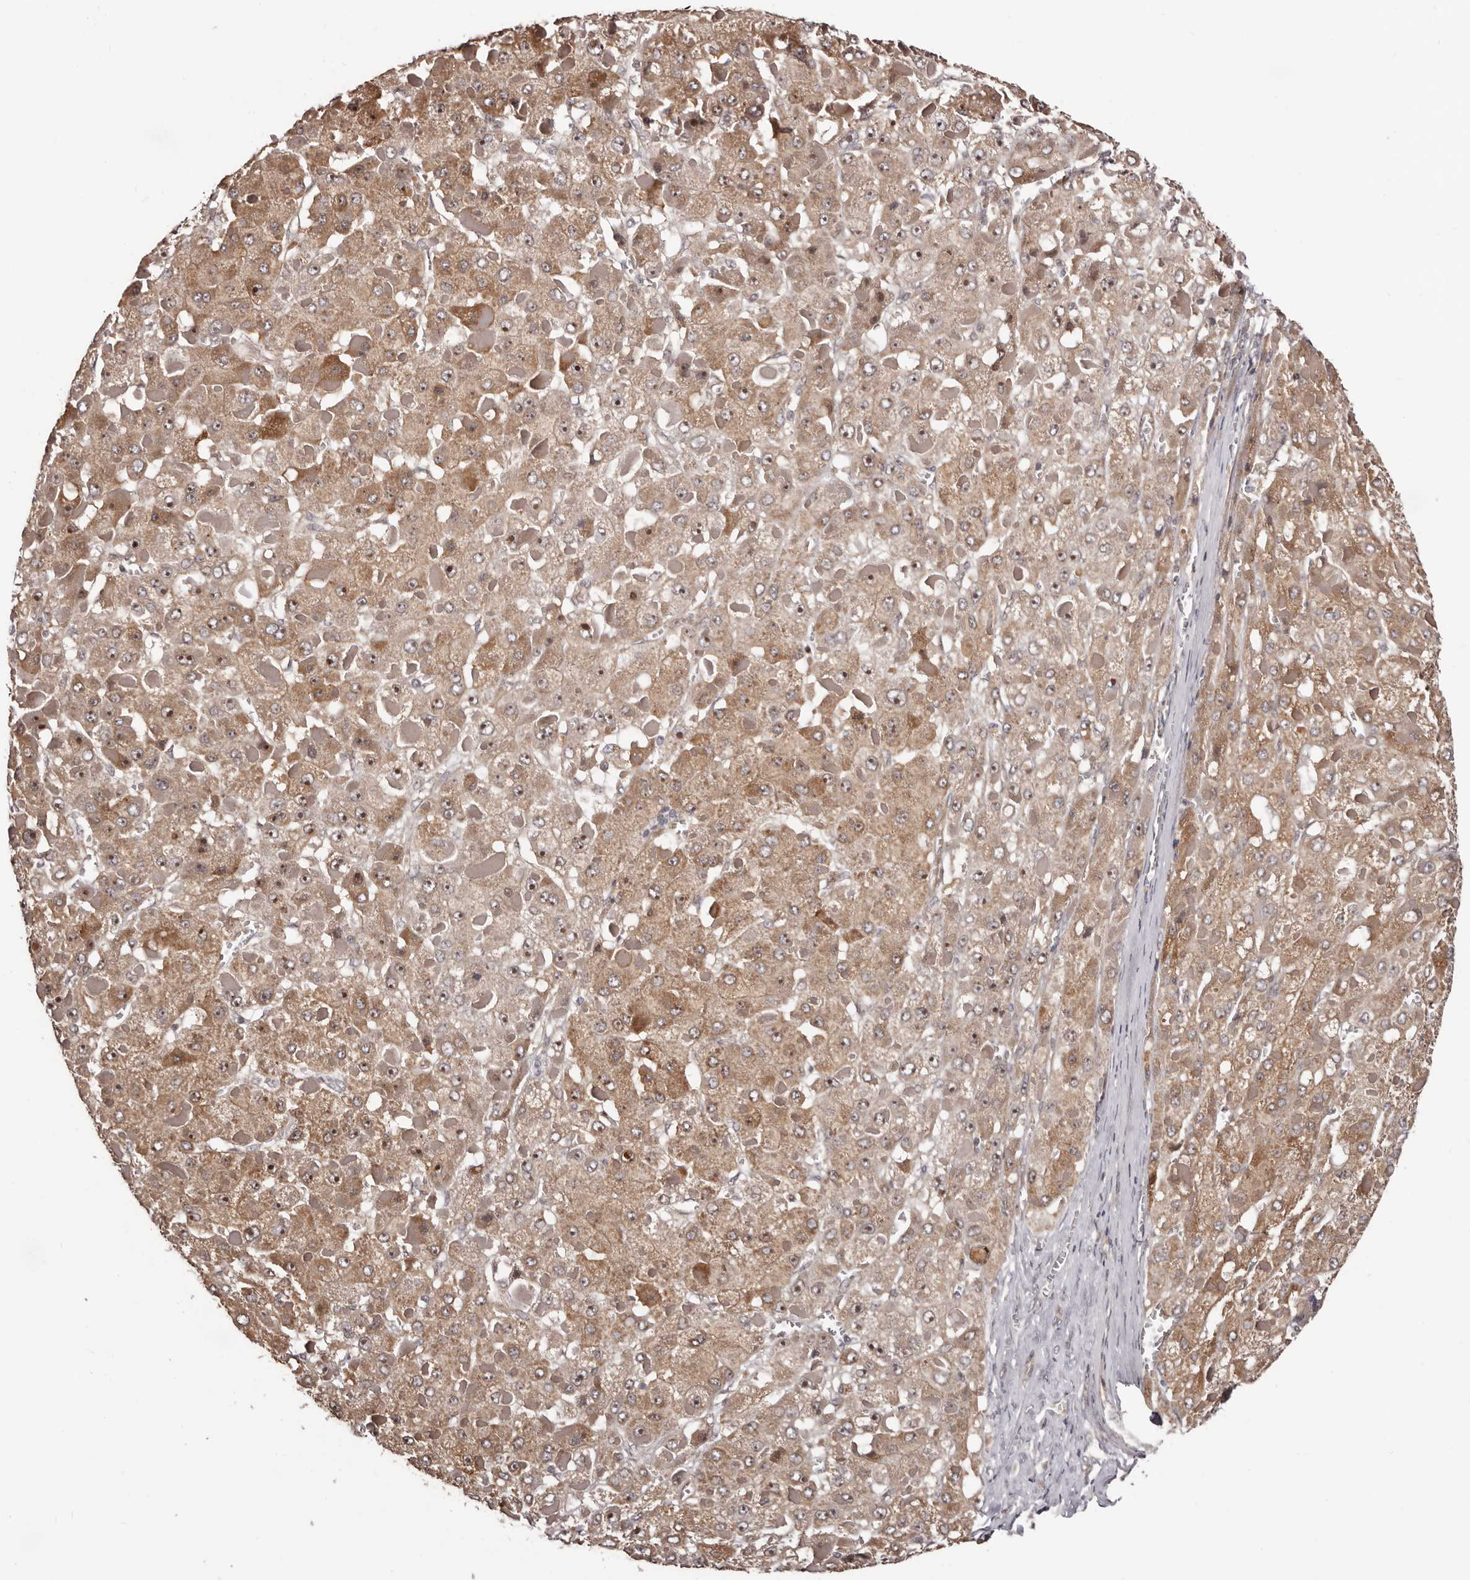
{"staining": {"intensity": "moderate", "quantity": ">75%", "location": "cytoplasmic/membranous,nuclear"}, "tissue": "liver cancer", "cell_type": "Tumor cells", "image_type": "cancer", "snomed": [{"axis": "morphology", "description": "Carcinoma, Hepatocellular, NOS"}, {"axis": "topography", "description": "Liver"}], "caption": "Immunohistochemistry (IHC) histopathology image of neoplastic tissue: human liver cancer stained using IHC reveals medium levels of moderate protein expression localized specifically in the cytoplasmic/membranous and nuclear of tumor cells, appearing as a cytoplasmic/membranous and nuclear brown color.", "gene": "NOL12", "patient": {"sex": "female", "age": 73}}